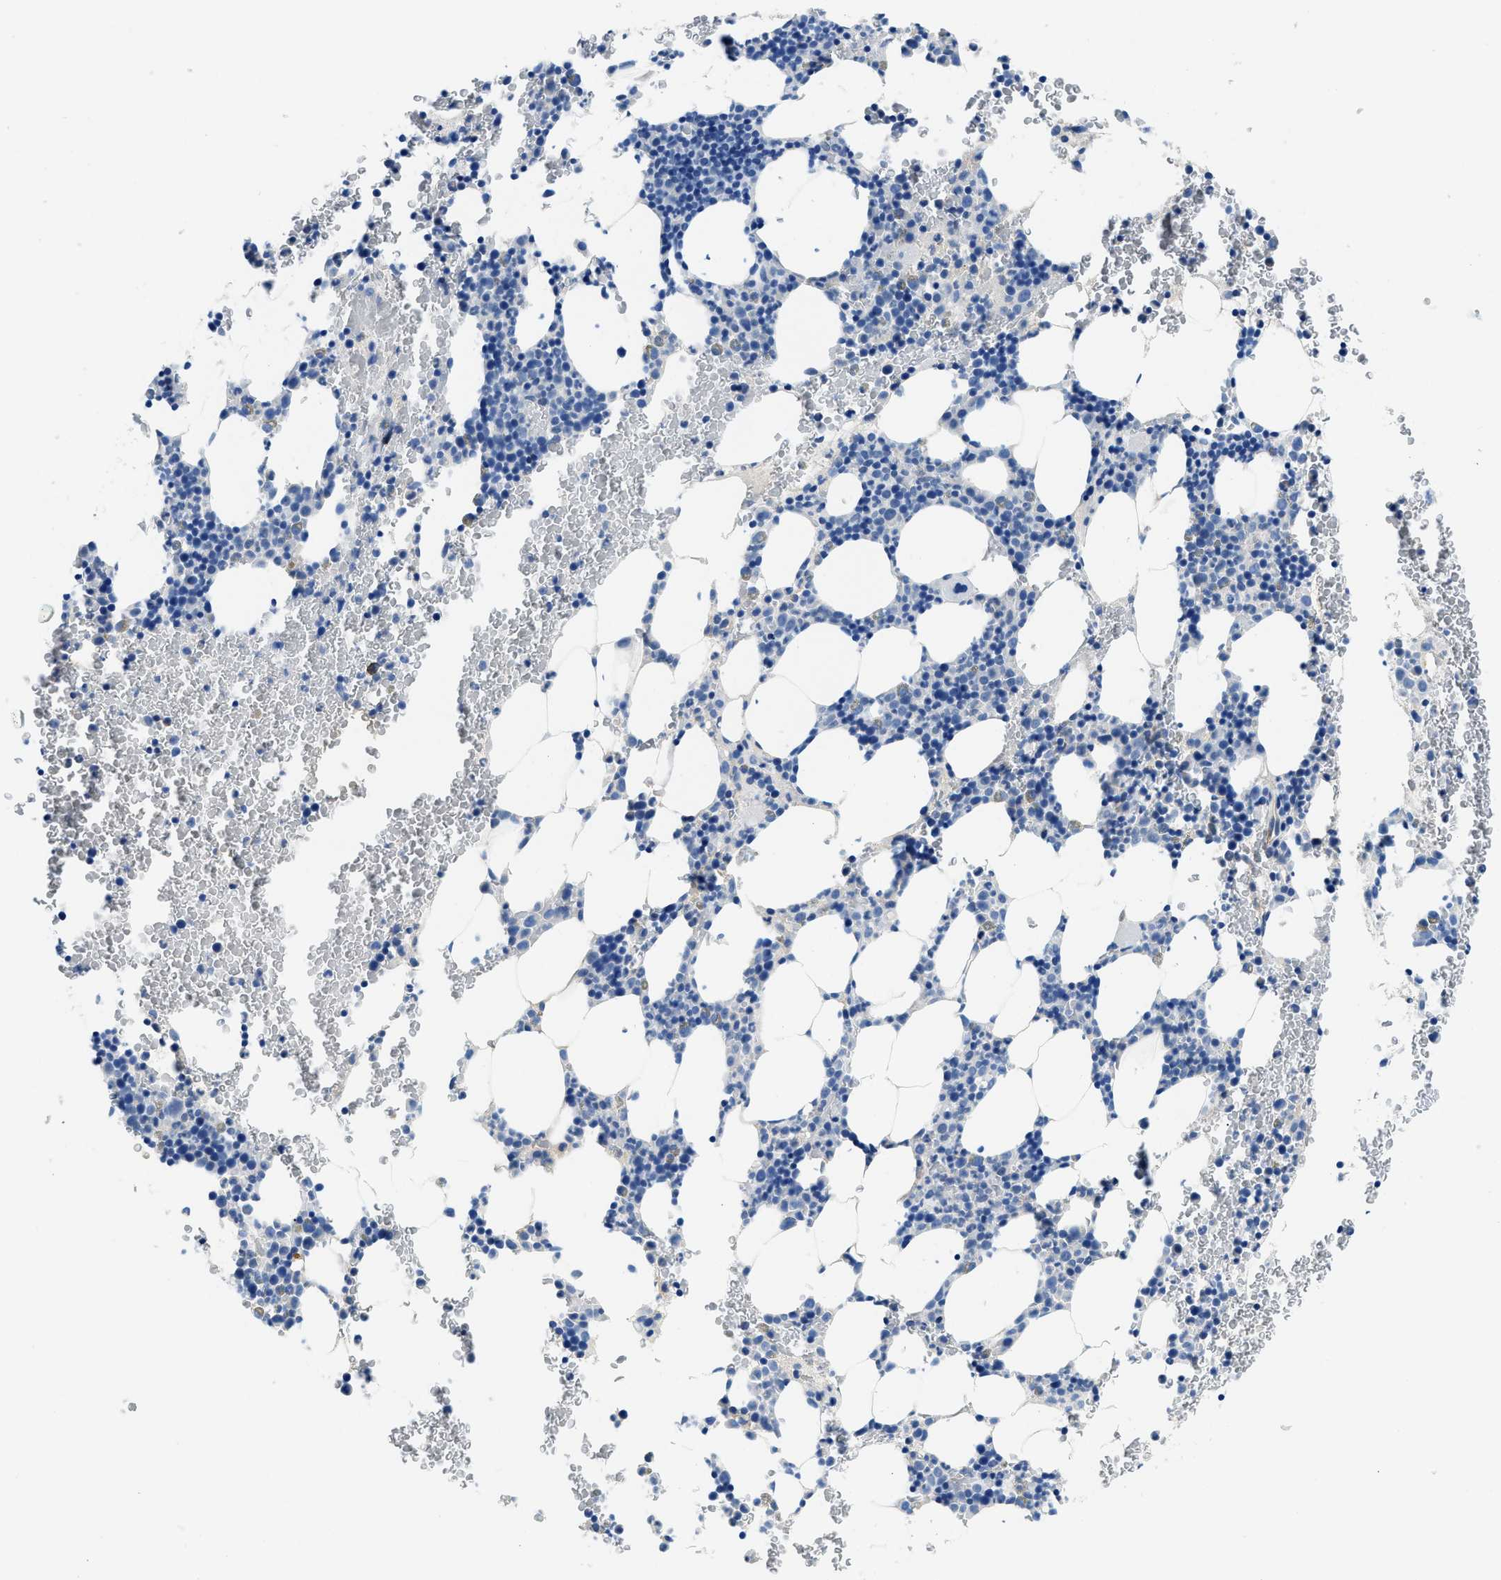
{"staining": {"intensity": "negative", "quantity": "none", "location": "none"}, "tissue": "bone marrow", "cell_type": "Hematopoietic cells", "image_type": "normal", "snomed": [{"axis": "morphology", "description": "Normal tissue, NOS"}, {"axis": "morphology", "description": "Inflammation, NOS"}, {"axis": "topography", "description": "Bone marrow"}], "caption": "The image demonstrates no significant positivity in hematopoietic cells of bone marrow. (Stains: DAB (3,3'-diaminobenzidine) immunohistochemistry with hematoxylin counter stain, Microscopy: brightfield microscopy at high magnification).", "gene": "MBL2", "patient": {"sex": "female", "age": 70}}